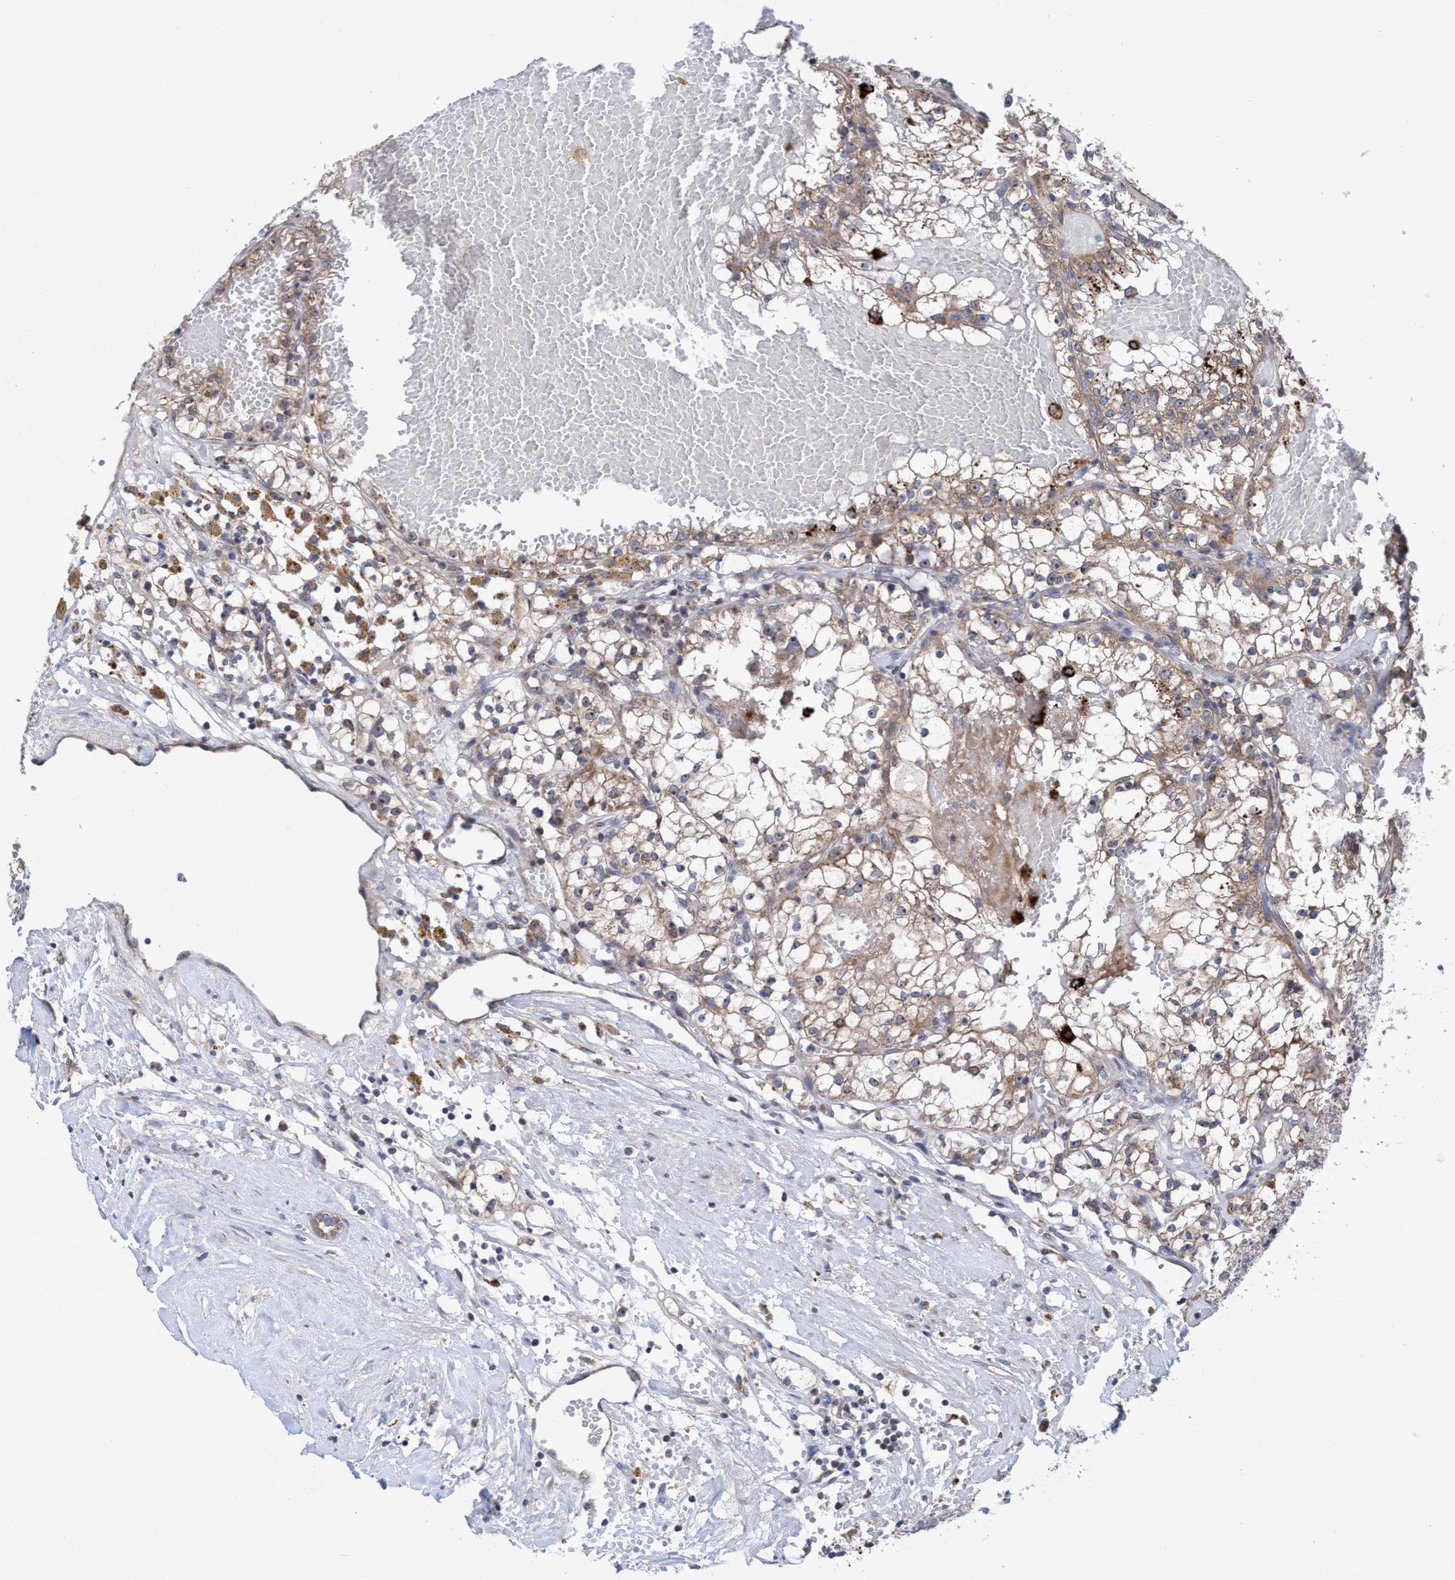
{"staining": {"intensity": "weak", "quantity": ">75%", "location": "cytoplasmic/membranous"}, "tissue": "renal cancer", "cell_type": "Tumor cells", "image_type": "cancer", "snomed": [{"axis": "morphology", "description": "Adenocarcinoma, NOS"}, {"axis": "topography", "description": "Kidney"}], "caption": "An immunohistochemistry (IHC) histopathology image of tumor tissue is shown. Protein staining in brown highlights weak cytoplasmic/membranous positivity in renal adenocarcinoma within tumor cells.", "gene": "P2RY14", "patient": {"sex": "male", "age": 56}}